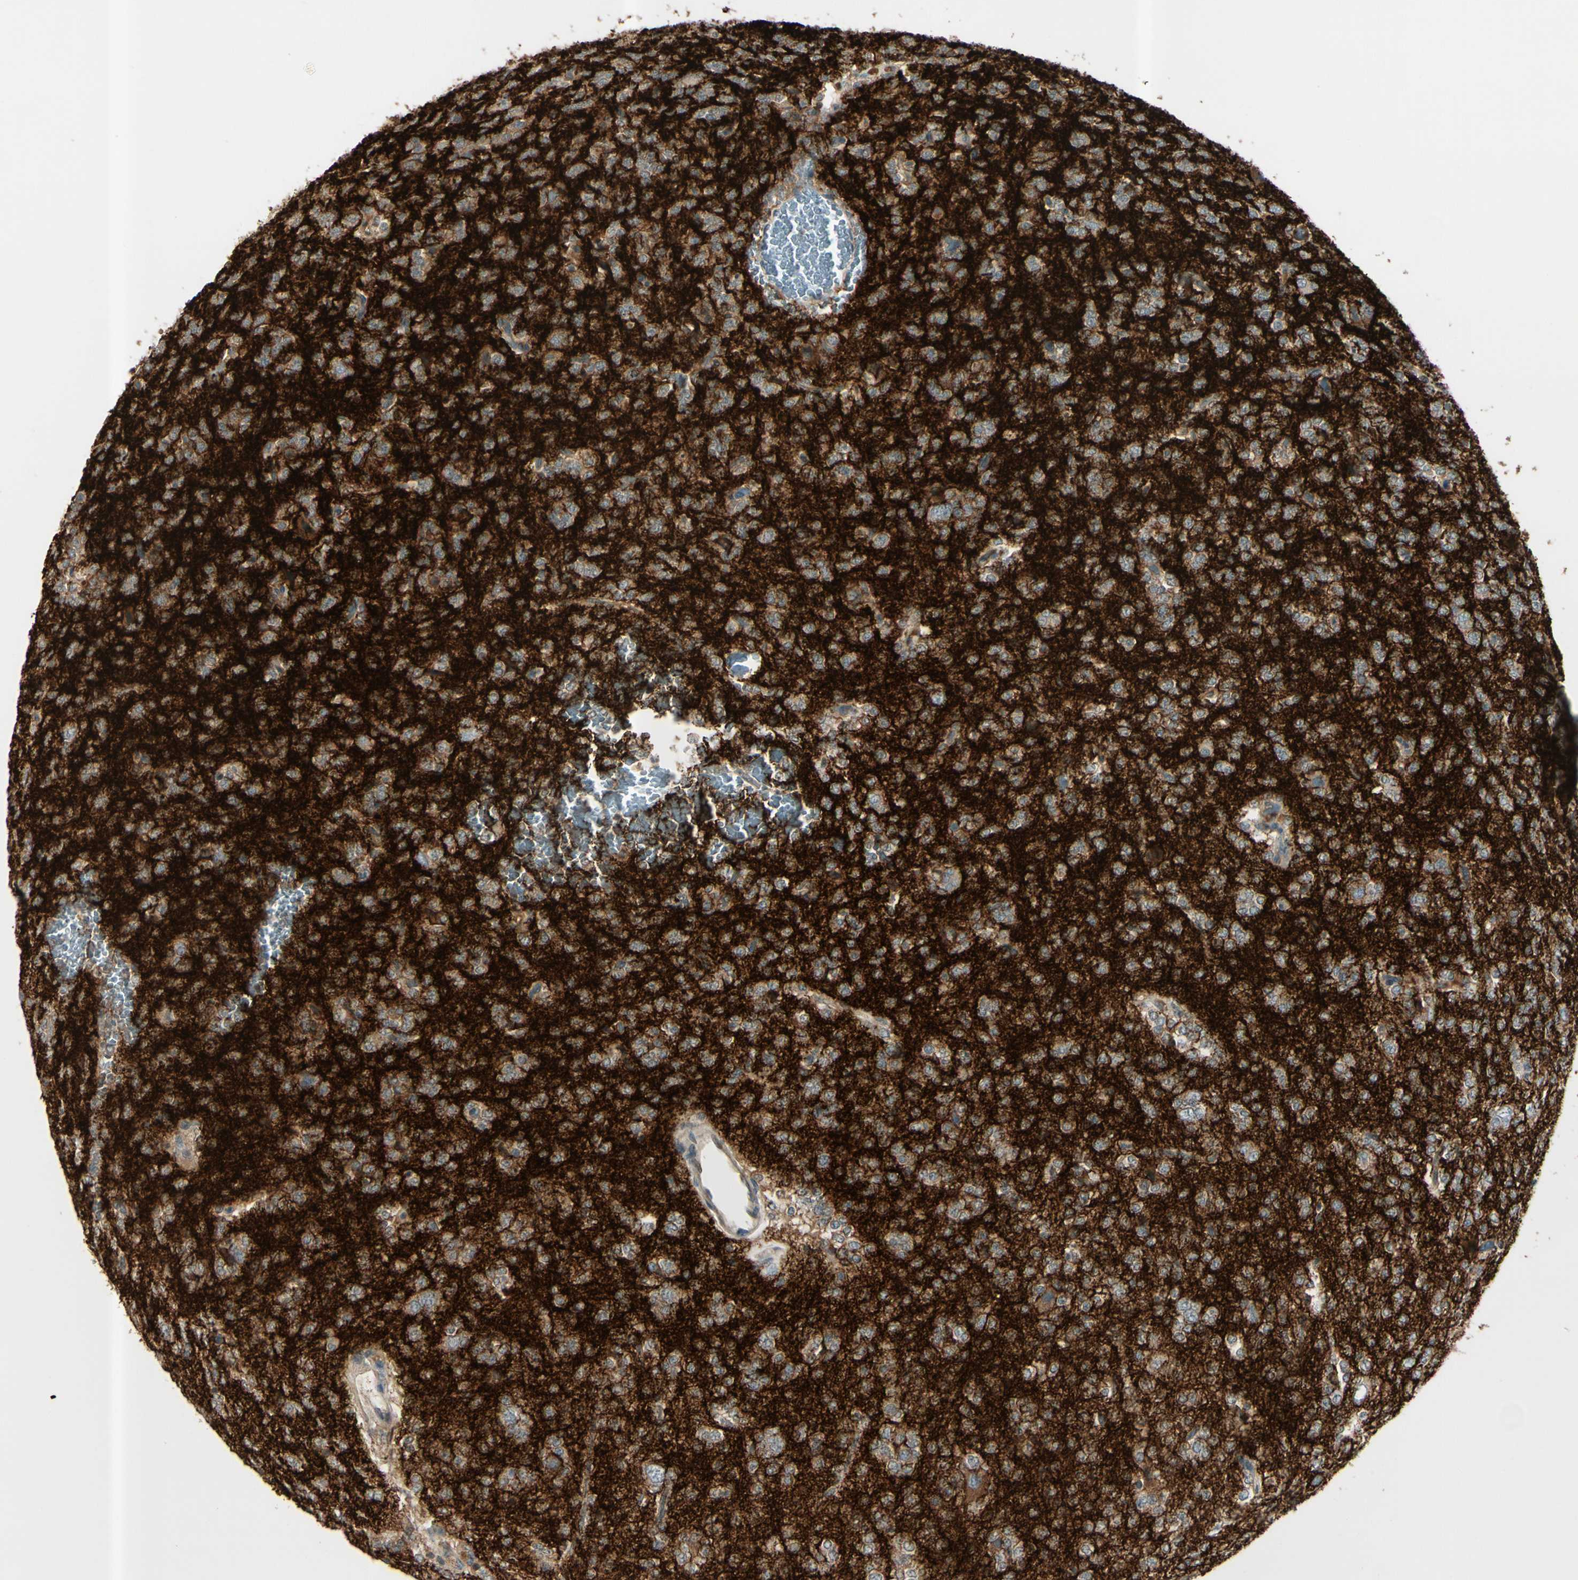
{"staining": {"intensity": "moderate", "quantity": ">75%", "location": "cytoplasmic/membranous"}, "tissue": "glioma", "cell_type": "Tumor cells", "image_type": "cancer", "snomed": [{"axis": "morphology", "description": "Glioma, malignant, Low grade"}, {"axis": "topography", "description": "Brain"}], "caption": "Moderate cytoplasmic/membranous expression for a protein is appreciated in approximately >75% of tumor cells of malignant glioma (low-grade) using IHC.", "gene": "ICAM5", "patient": {"sex": "male", "age": 38}}